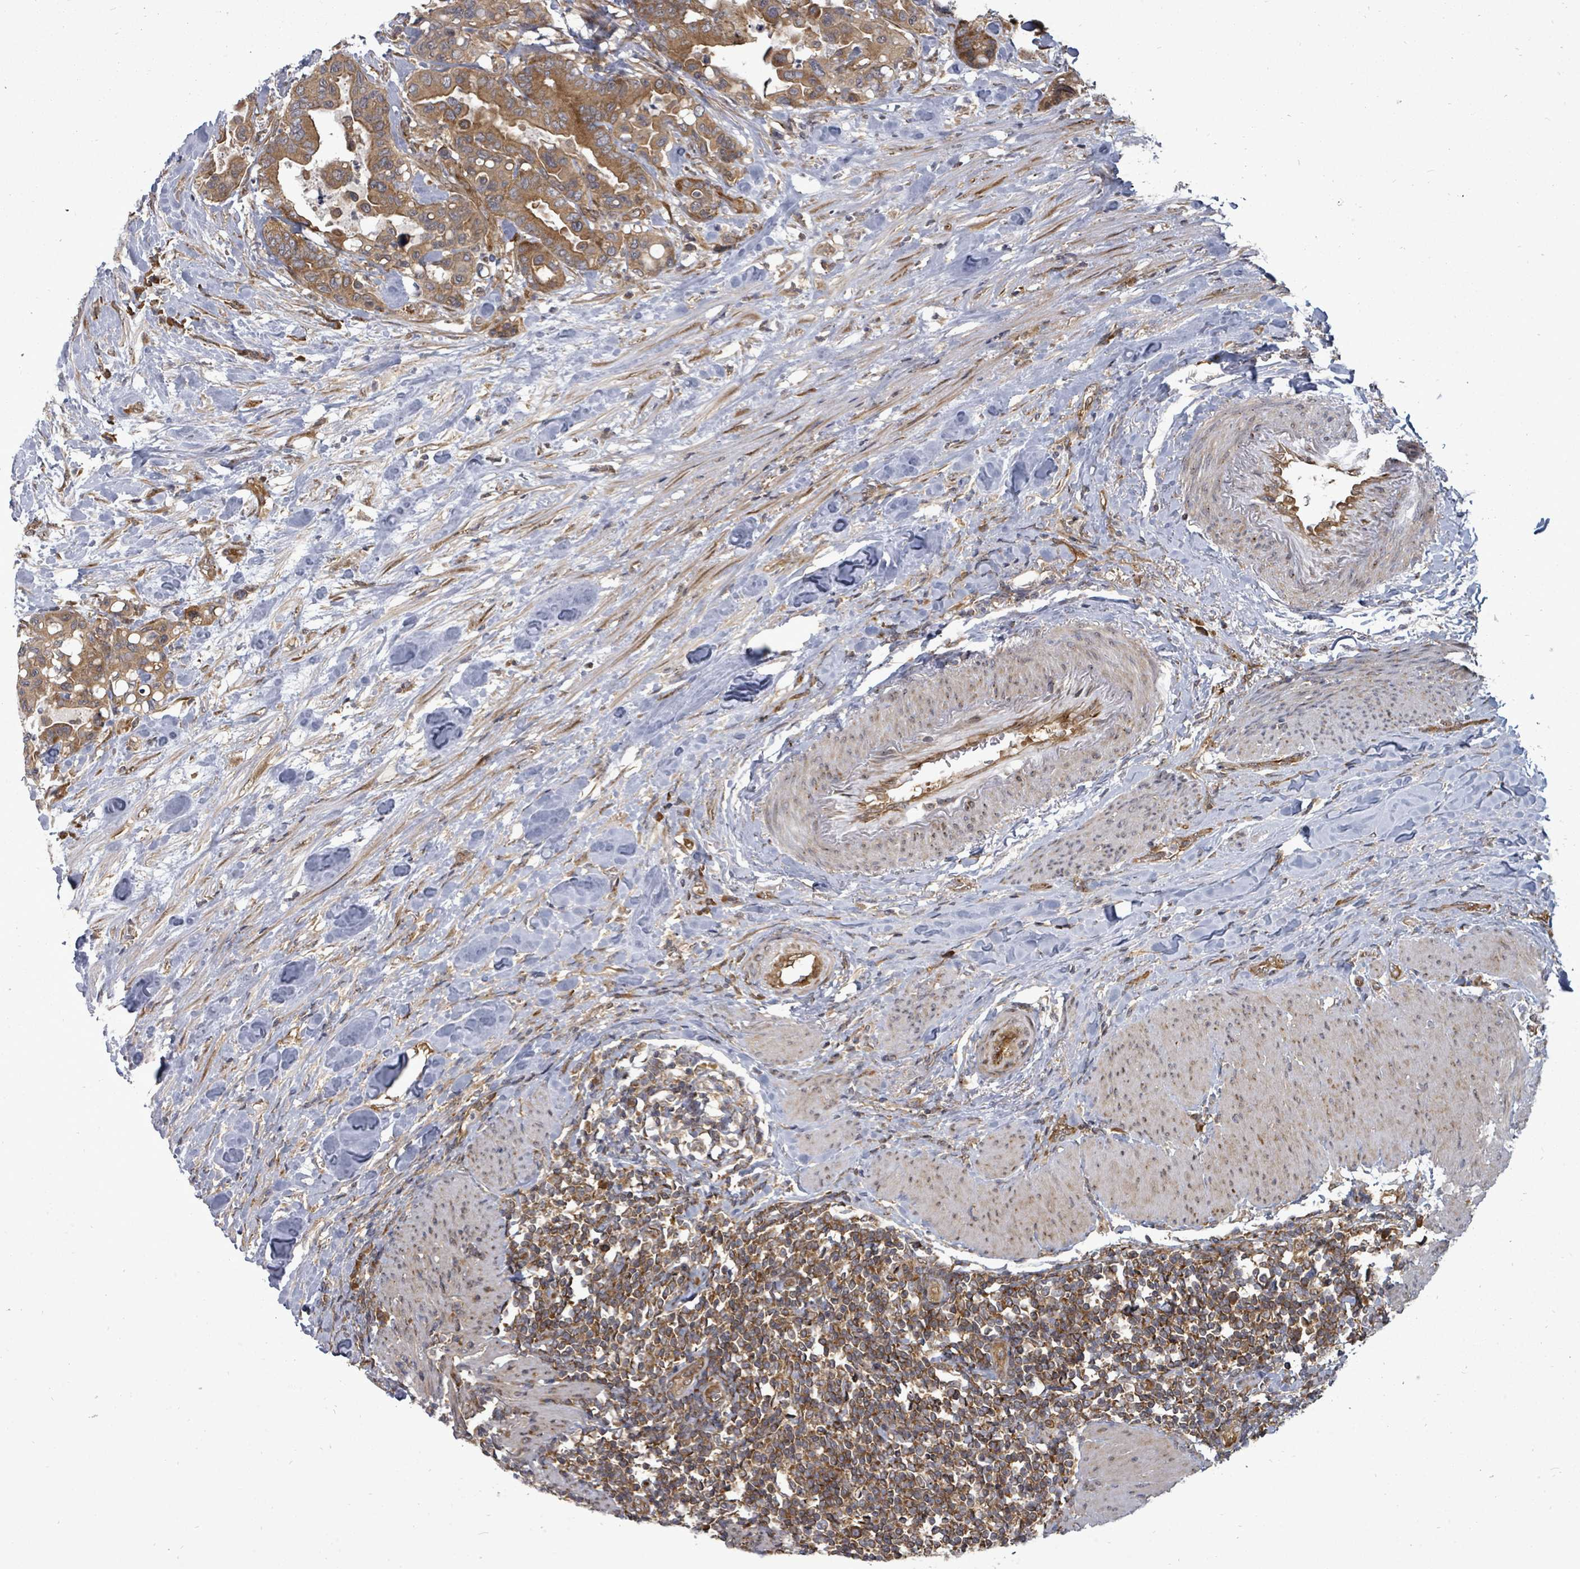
{"staining": {"intensity": "moderate", "quantity": ">75%", "location": "cytoplasmic/membranous"}, "tissue": "colorectal cancer", "cell_type": "Tumor cells", "image_type": "cancer", "snomed": [{"axis": "morphology", "description": "Adenocarcinoma, NOS"}, {"axis": "topography", "description": "Colon"}], "caption": "Approximately >75% of tumor cells in colorectal cancer show moderate cytoplasmic/membranous protein staining as visualized by brown immunohistochemical staining.", "gene": "EIF3C", "patient": {"sex": "male", "age": 82}}